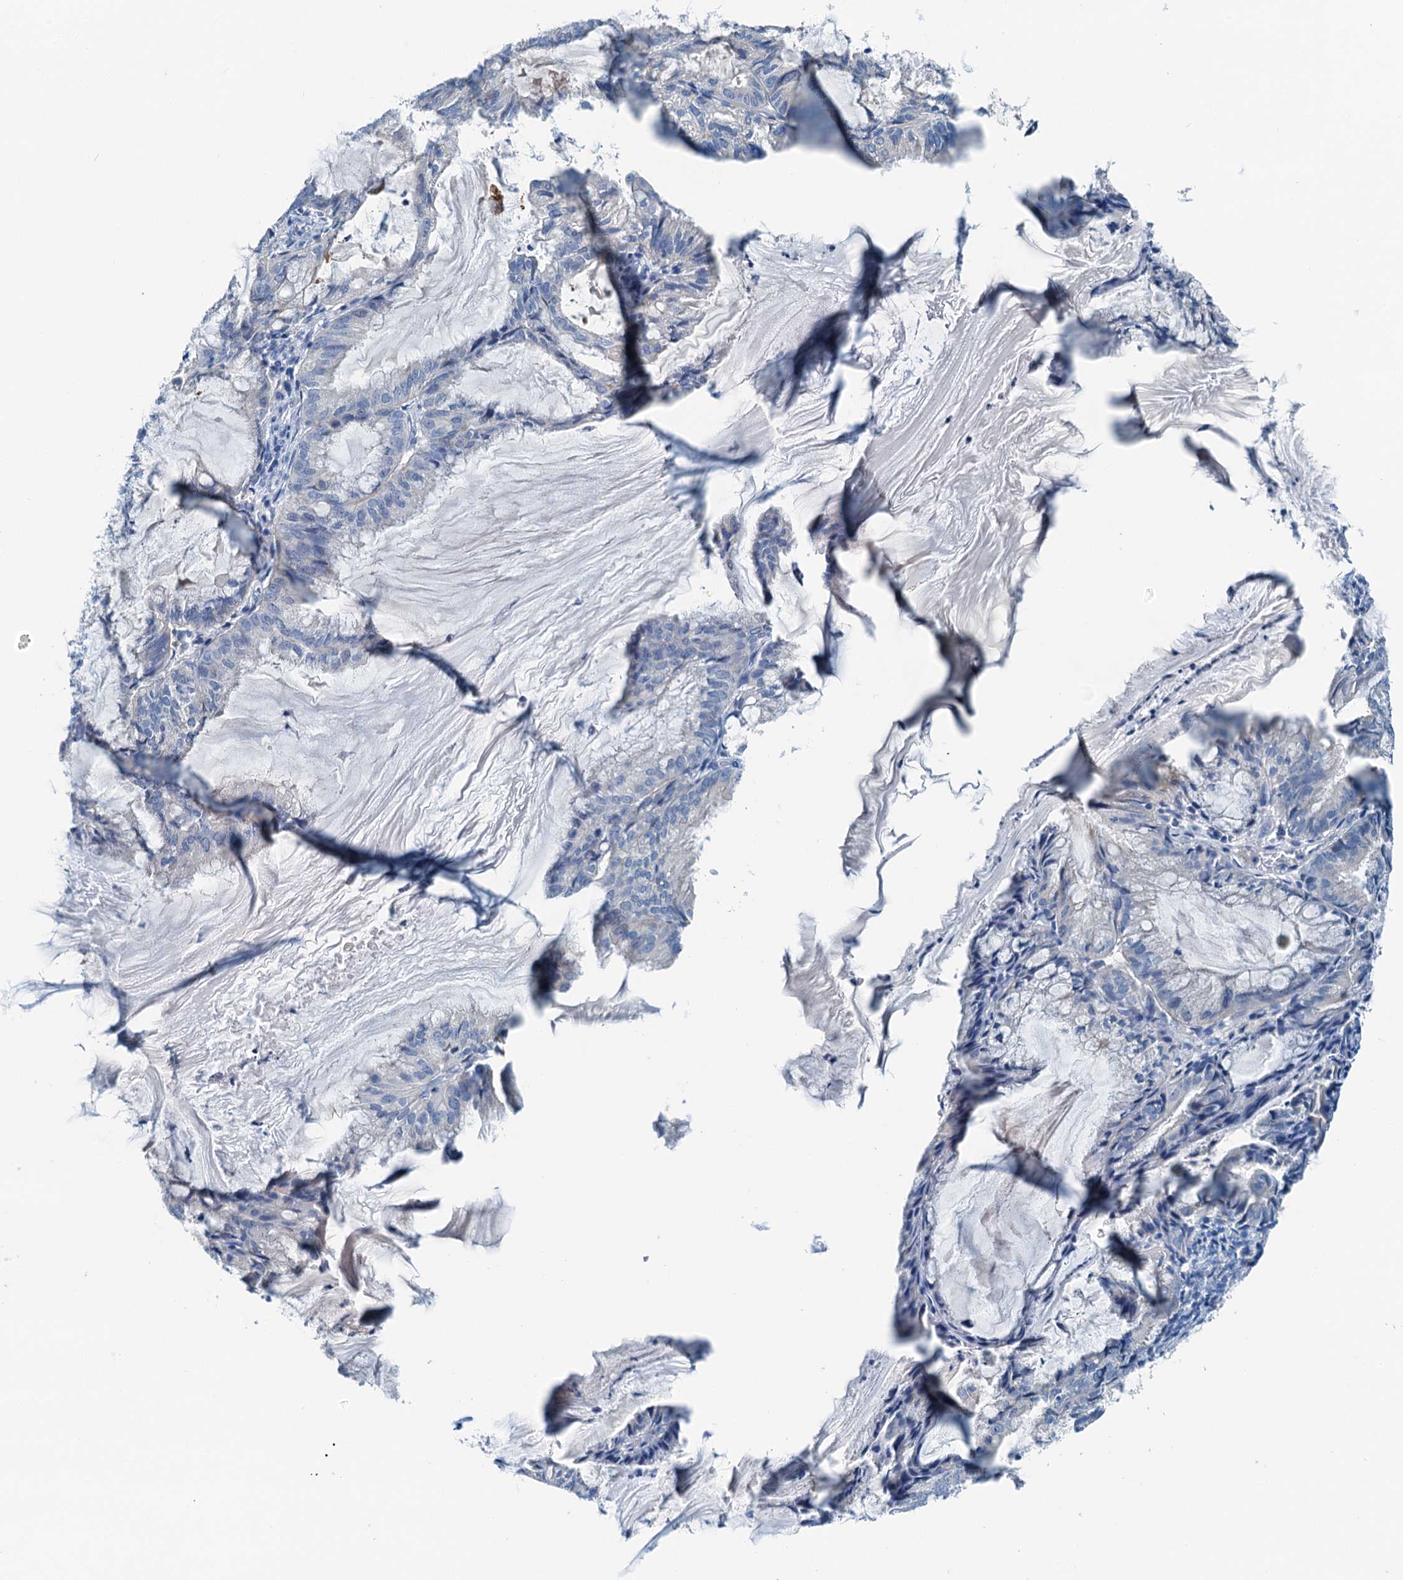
{"staining": {"intensity": "negative", "quantity": "none", "location": "none"}, "tissue": "endometrial cancer", "cell_type": "Tumor cells", "image_type": "cancer", "snomed": [{"axis": "morphology", "description": "Adenocarcinoma, NOS"}, {"axis": "topography", "description": "Endometrium"}], "caption": "This is a image of immunohistochemistry staining of endometrial cancer (adenocarcinoma), which shows no expression in tumor cells.", "gene": "KNDC1", "patient": {"sex": "female", "age": 86}}